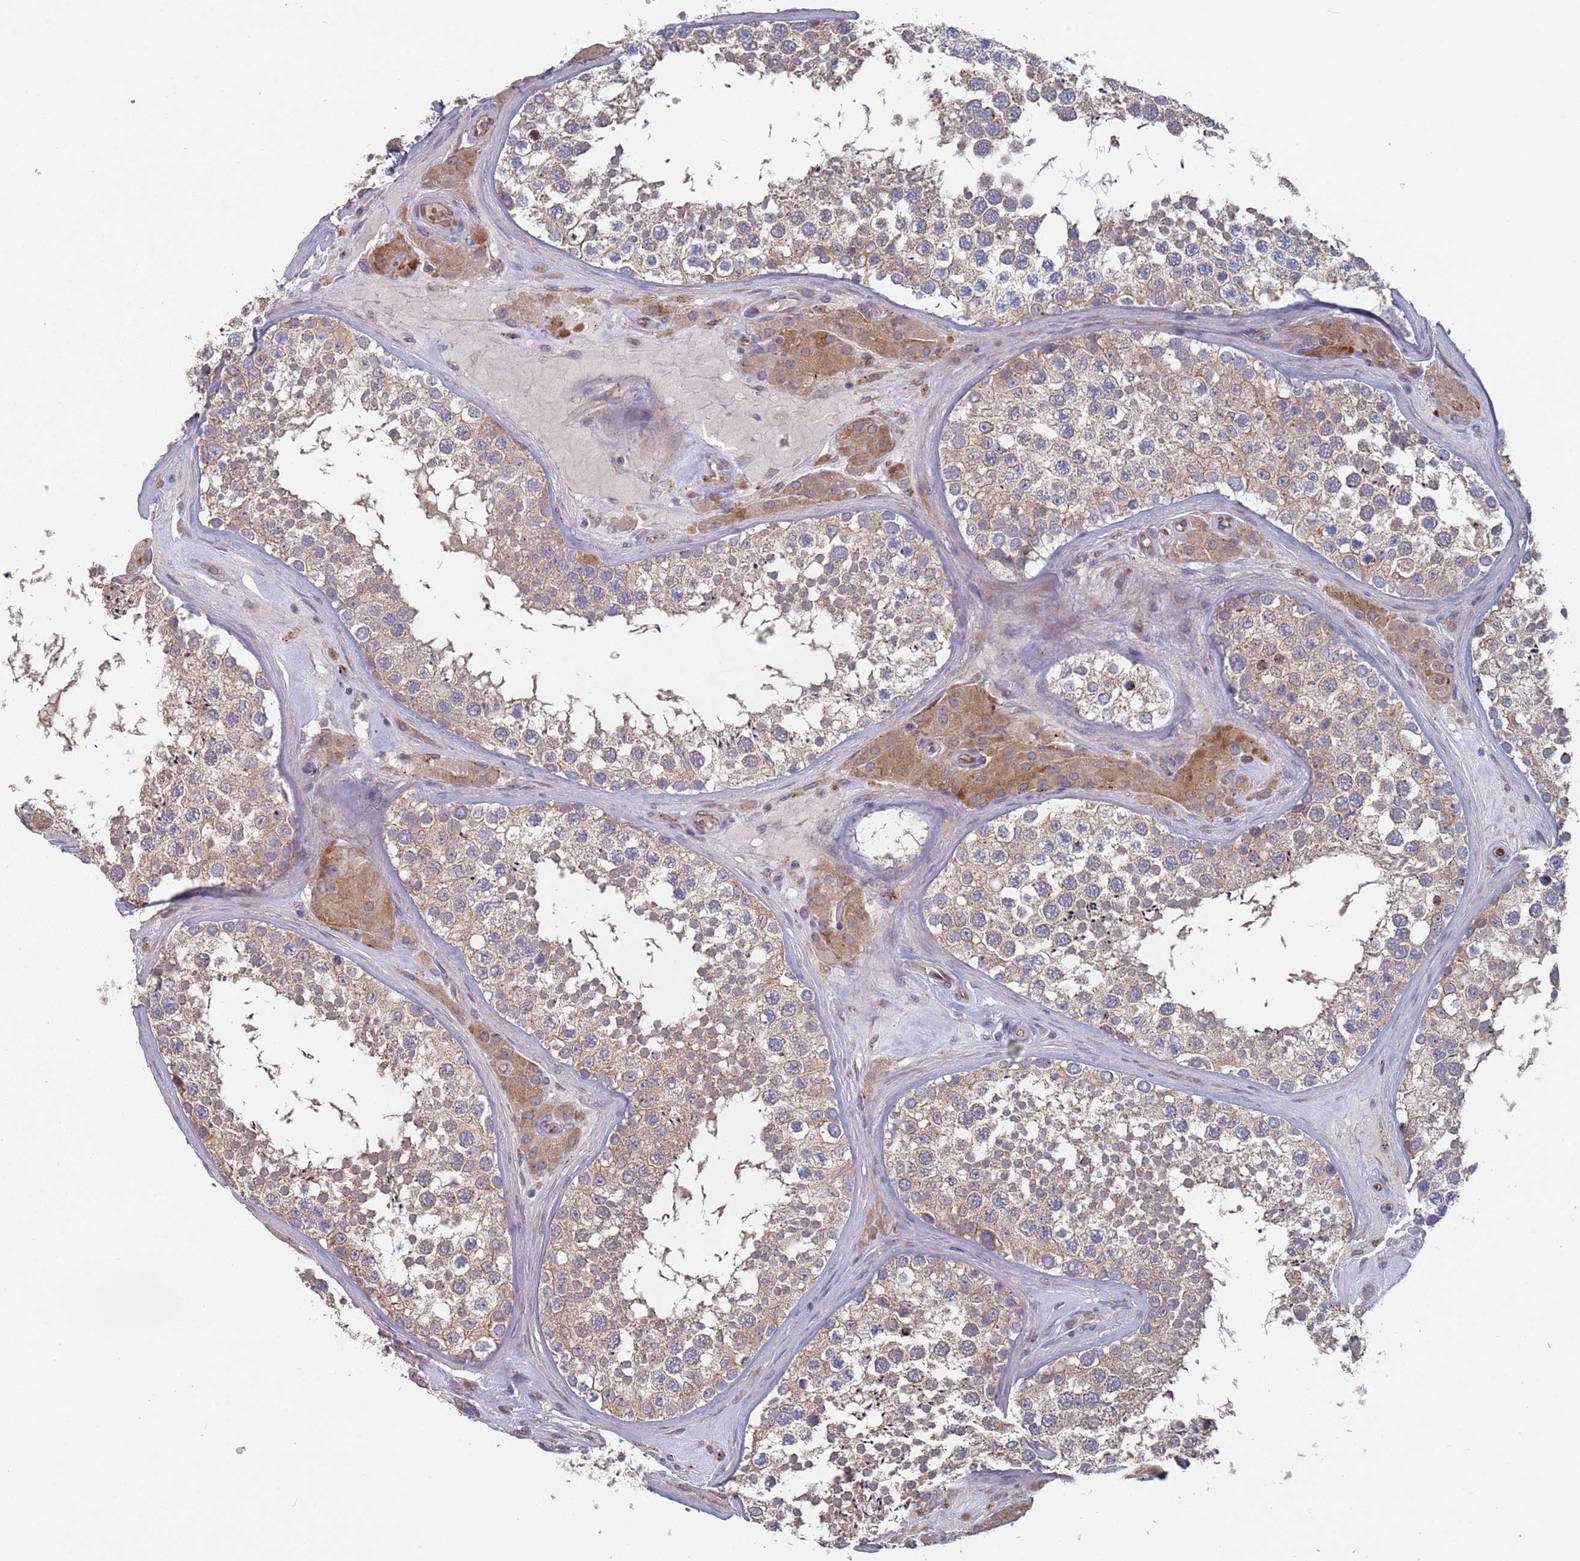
{"staining": {"intensity": "weak", "quantity": ">75%", "location": "cytoplasmic/membranous"}, "tissue": "testis", "cell_type": "Cells in seminiferous ducts", "image_type": "normal", "snomed": [{"axis": "morphology", "description": "Normal tissue, NOS"}, {"axis": "topography", "description": "Testis"}], "caption": "A high-resolution image shows IHC staining of normal testis, which shows weak cytoplasmic/membranous expression in about >75% of cells in seminiferous ducts.", "gene": "MALRD1", "patient": {"sex": "male", "age": 46}}